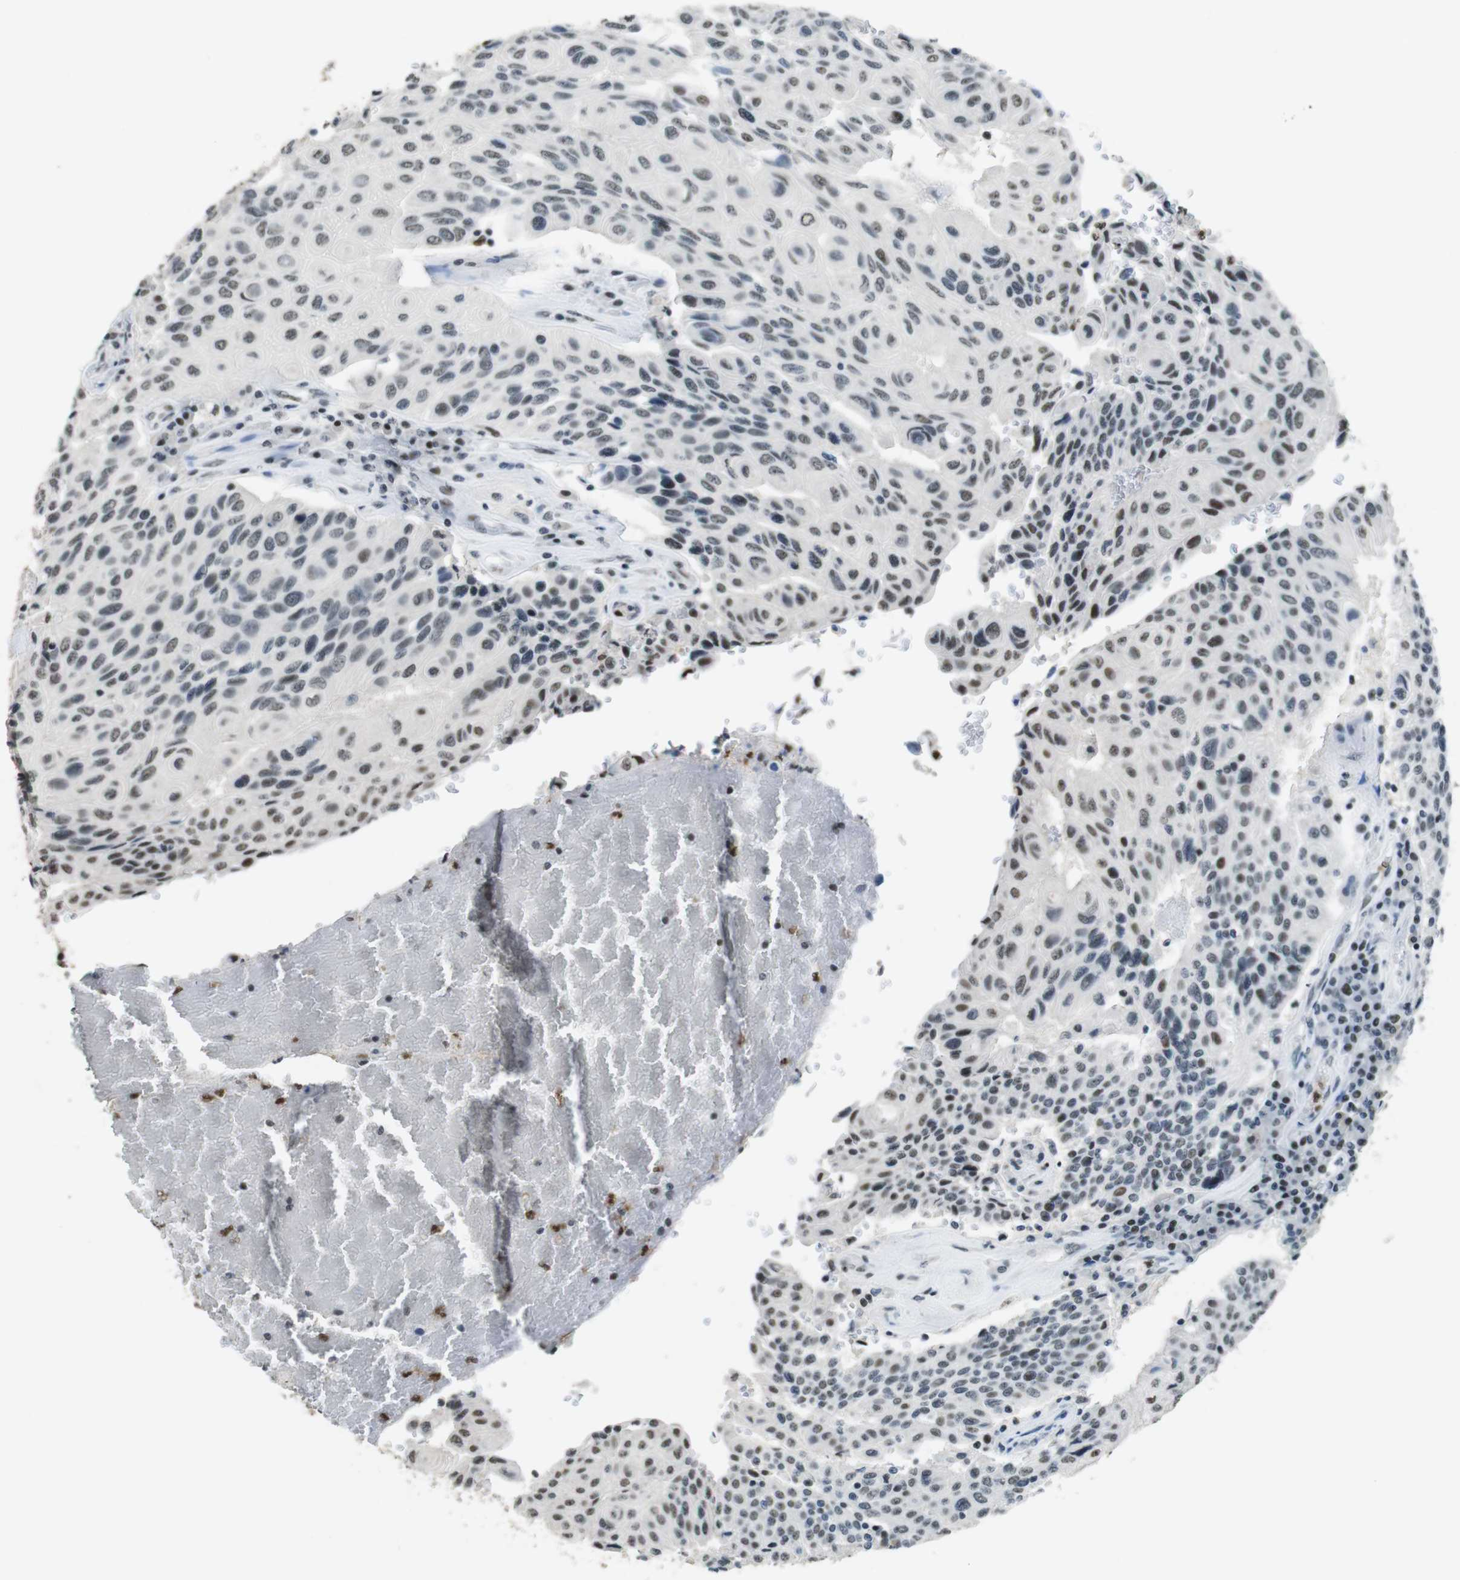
{"staining": {"intensity": "weak", "quantity": "25%-75%", "location": "nuclear"}, "tissue": "urothelial cancer", "cell_type": "Tumor cells", "image_type": "cancer", "snomed": [{"axis": "morphology", "description": "Urothelial carcinoma, High grade"}, {"axis": "topography", "description": "Urinary bladder"}], "caption": "DAB immunohistochemical staining of human high-grade urothelial carcinoma reveals weak nuclear protein staining in about 25%-75% of tumor cells. (brown staining indicates protein expression, while blue staining denotes nuclei).", "gene": "CSNK2B", "patient": {"sex": "male", "age": 66}}